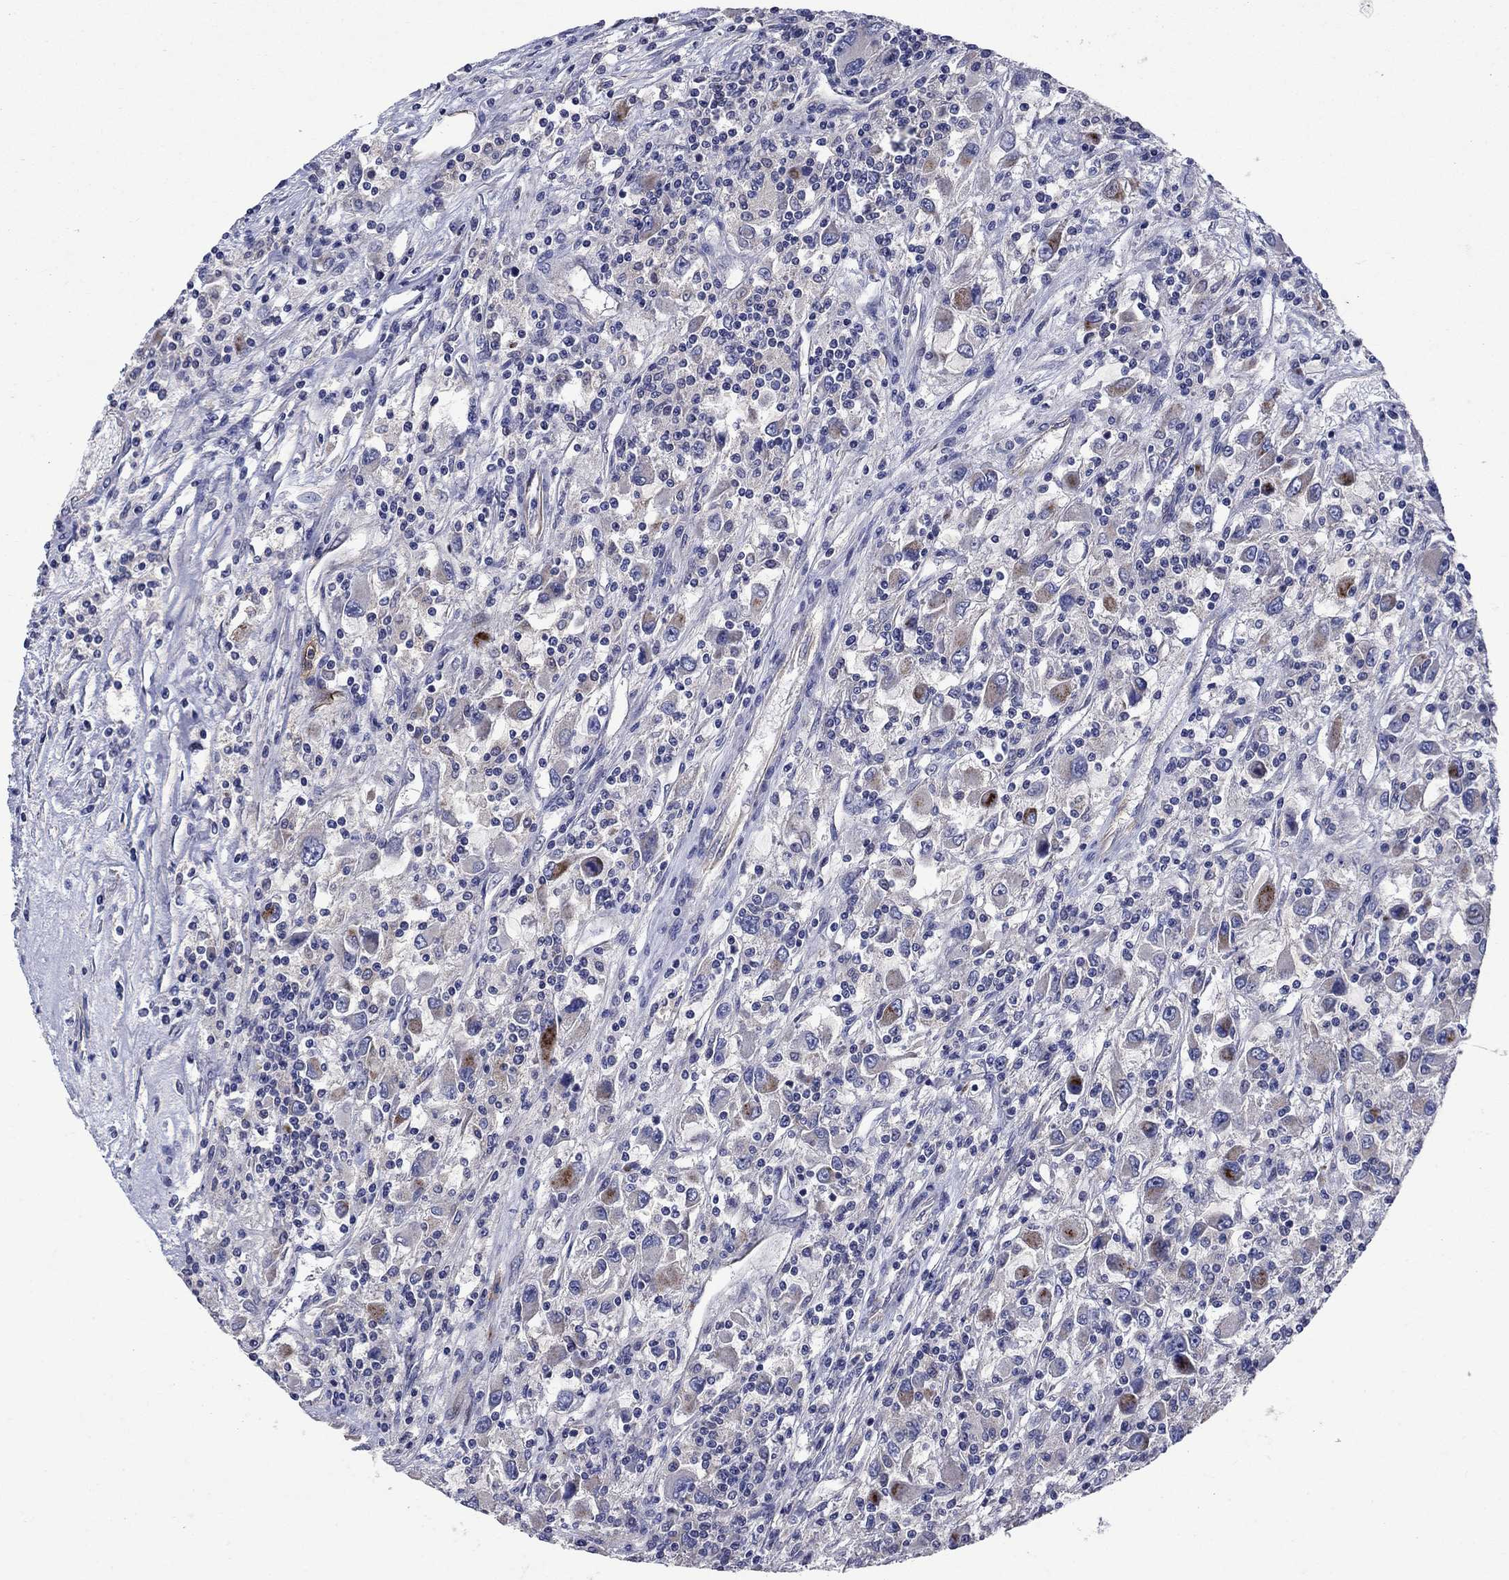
{"staining": {"intensity": "moderate", "quantity": "<25%", "location": "cytoplasmic/membranous"}, "tissue": "renal cancer", "cell_type": "Tumor cells", "image_type": "cancer", "snomed": [{"axis": "morphology", "description": "Adenocarcinoma, NOS"}, {"axis": "topography", "description": "Kidney"}], "caption": "Tumor cells display low levels of moderate cytoplasmic/membranous positivity in about <25% of cells in adenocarcinoma (renal).", "gene": "SLC7A1", "patient": {"sex": "female", "age": 67}}